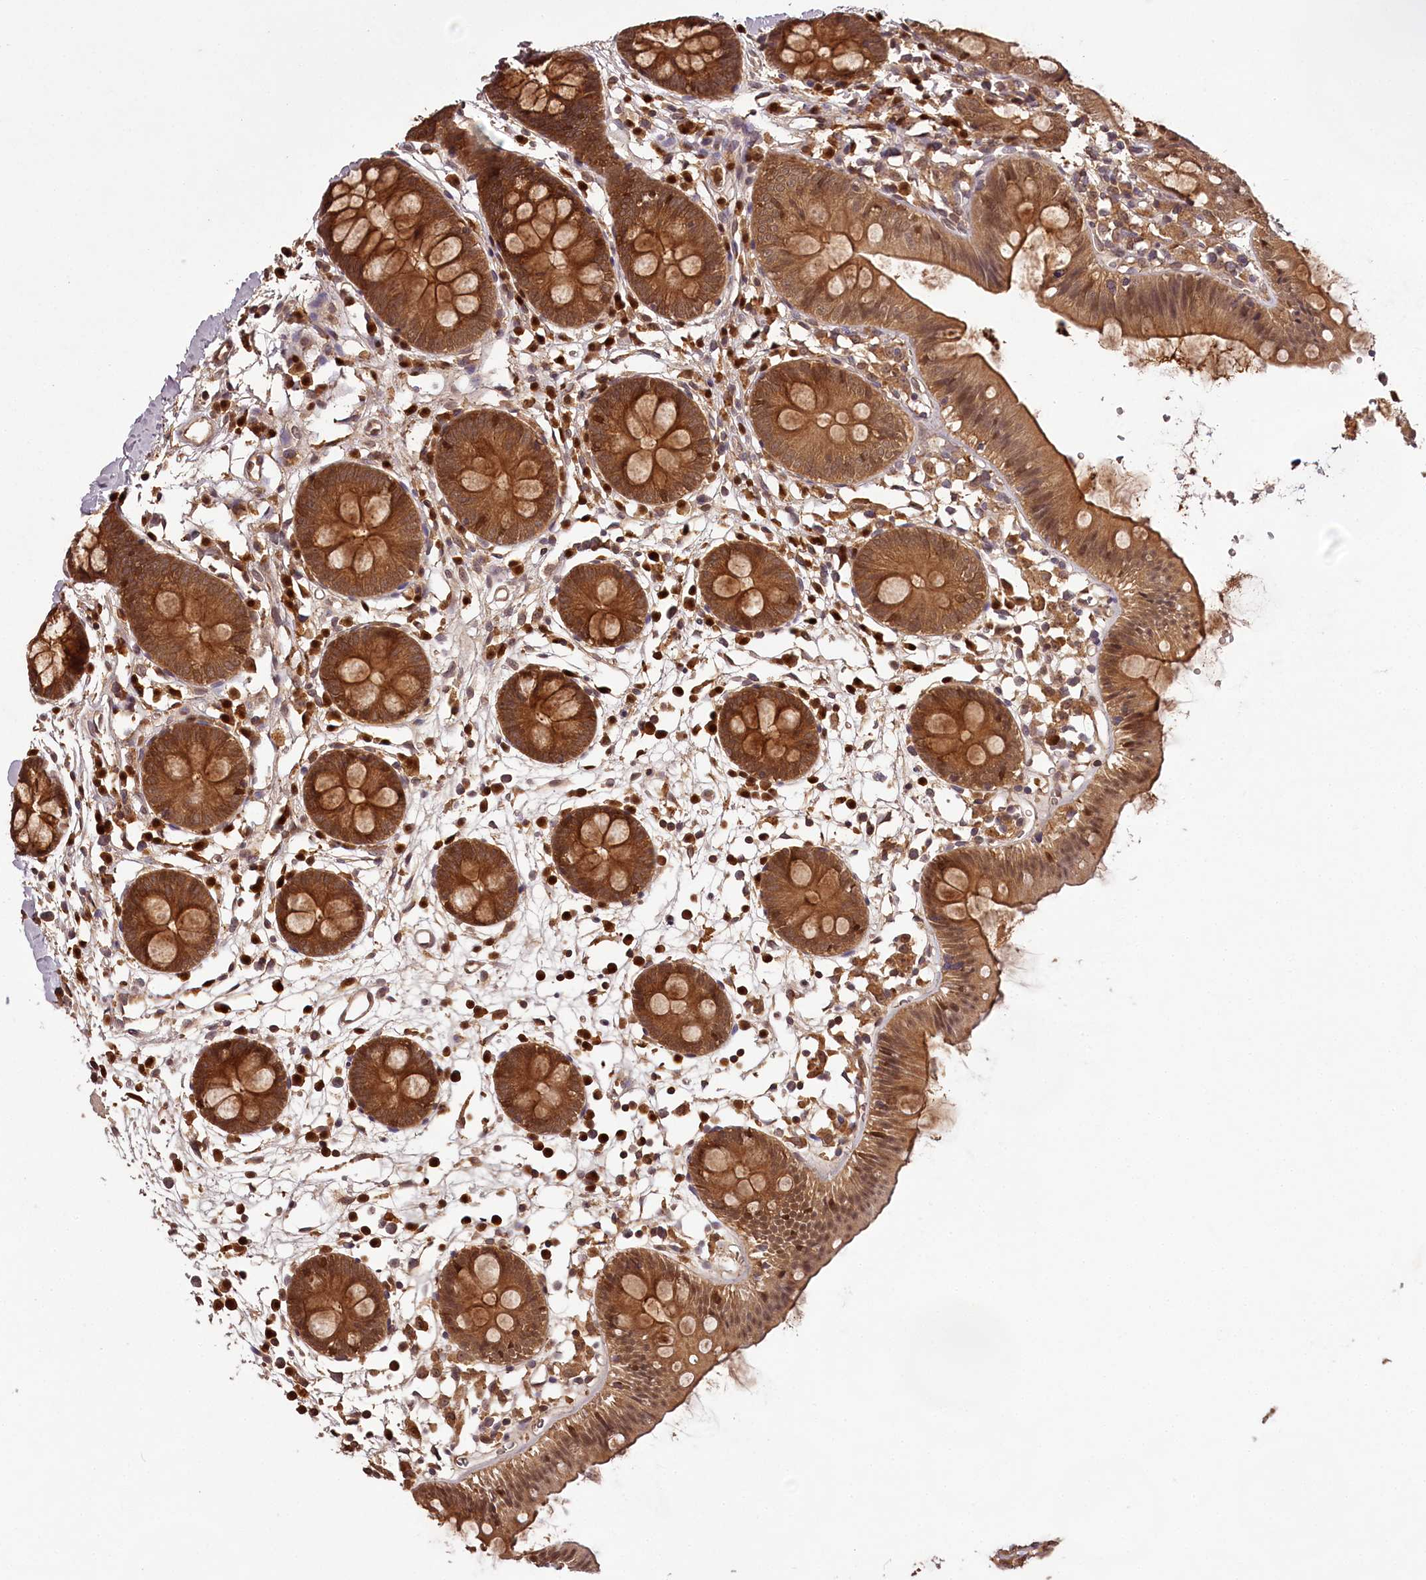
{"staining": {"intensity": "moderate", "quantity": ">75%", "location": "cytoplasmic/membranous"}, "tissue": "colon", "cell_type": "Endothelial cells", "image_type": "normal", "snomed": [{"axis": "morphology", "description": "Normal tissue, NOS"}, {"axis": "topography", "description": "Colon"}], "caption": "Moderate cytoplasmic/membranous expression is present in approximately >75% of endothelial cells in unremarkable colon.", "gene": "TTC12", "patient": {"sex": "male", "age": 56}}